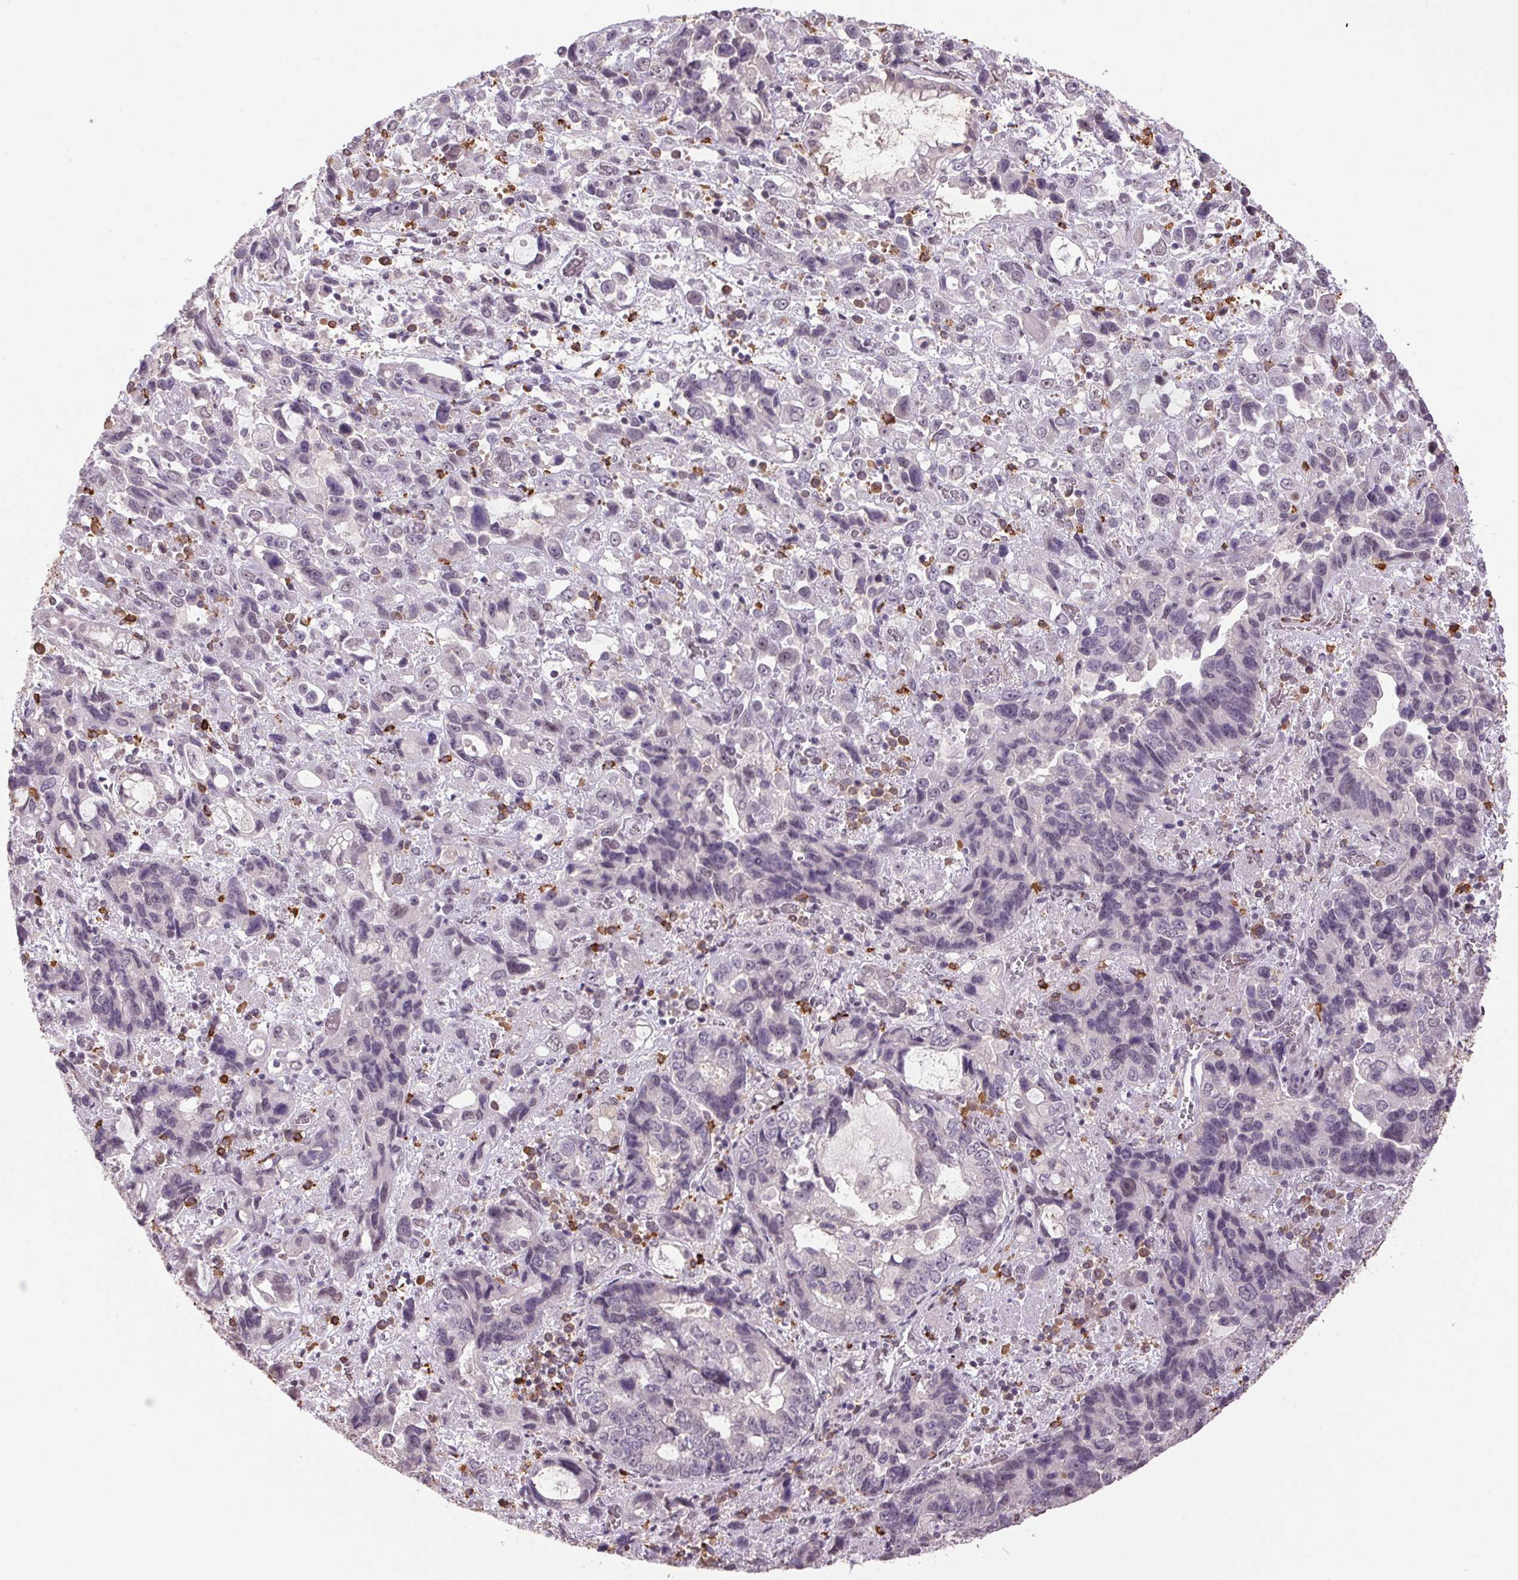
{"staining": {"intensity": "negative", "quantity": "none", "location": "none"}, "tissue": "stomach cancer", "cell_type": "Tumor cells", "image_type": "cancer", "snomed": [{"axis": "morphology", "description": "Adenocarcinoma, NOS"}, {"axis": "topography", "description": "Stomach, upper"}], "caption": "DAB (3,3'-diaminobenzidine) immunohistochemical staining of adenocarcinoma (stomach) demonstrates no significant expression in tumor cells.", "gene": "ZBTB4", "patient": {"sex": "female", "age": 81}}